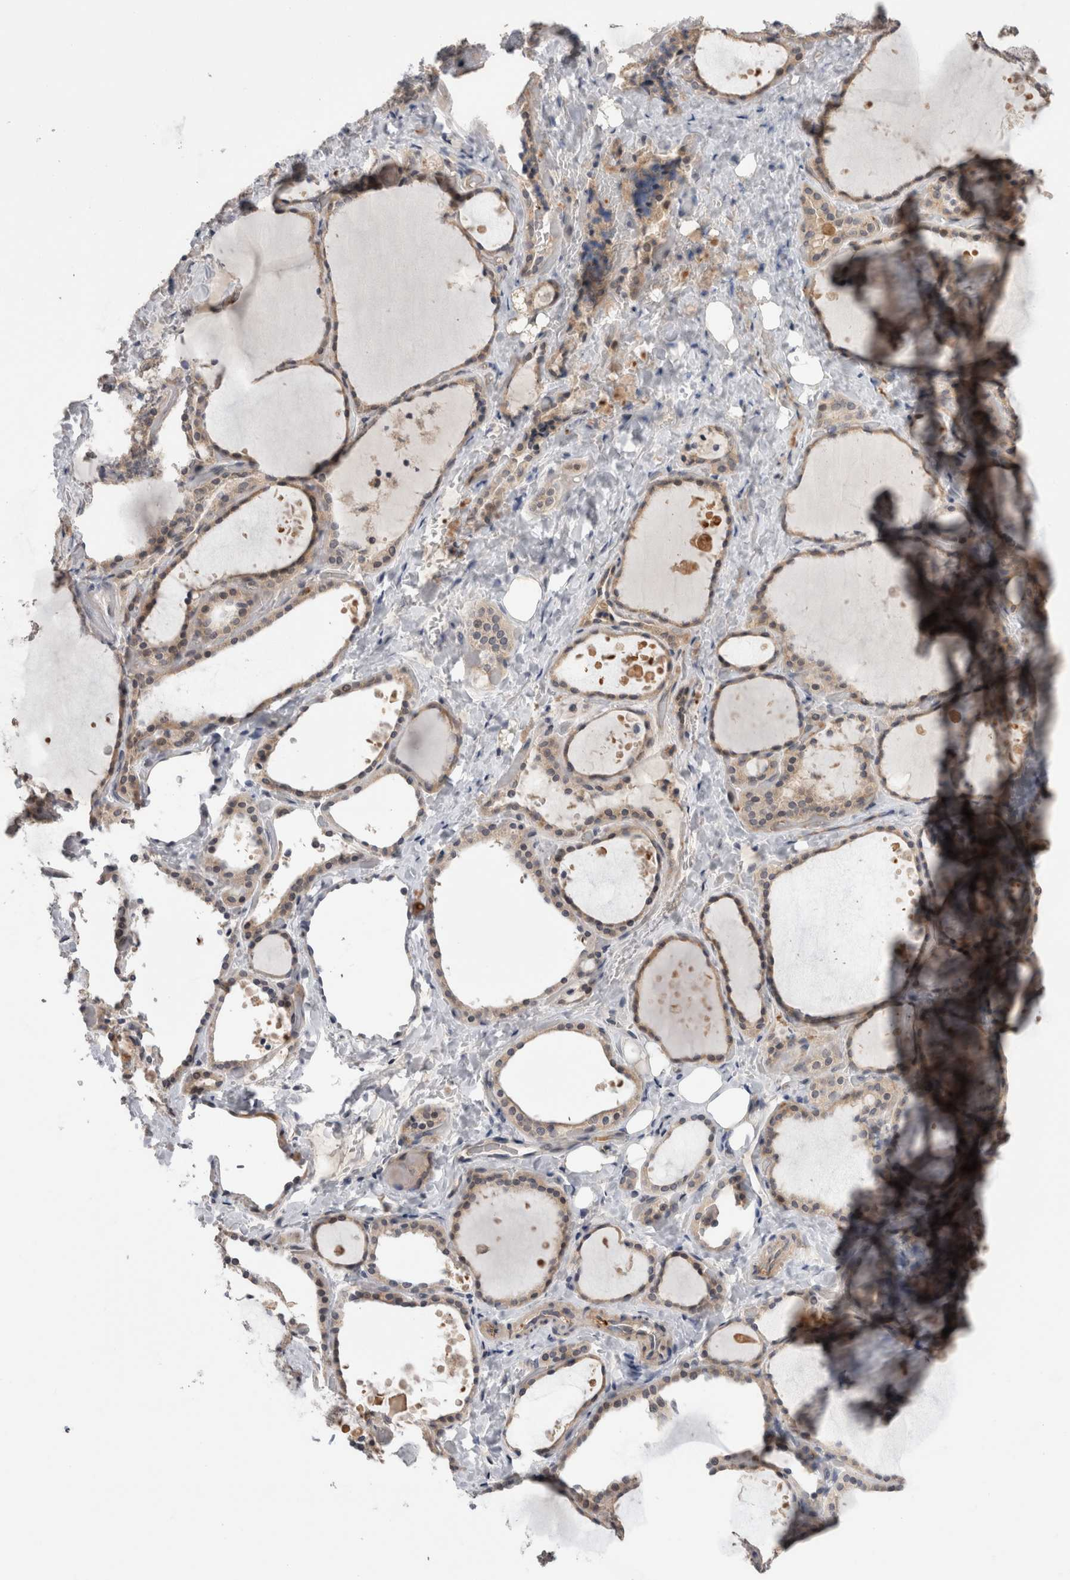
{"staining": {"intensity": "moderate", "quantity": ">75%", "location": "cytoplasmic/membranous"}, "tissue": "thyroid gland", "cell_type": "Glandular cells", "image_type": "normal", "snomed": [{"axis": "morphology", "description": "Normal tissue, NOS"}, {"axis": "topography", "description": "Thyroid gland"}], "caption": "A histopathology image of thyroid gland stained for a protein reveals moderate cytoplasmic/membranous brown staining in glandular cells.", "gene": "CRYBG1", "patient": {"sex": "female", "age": 44}}